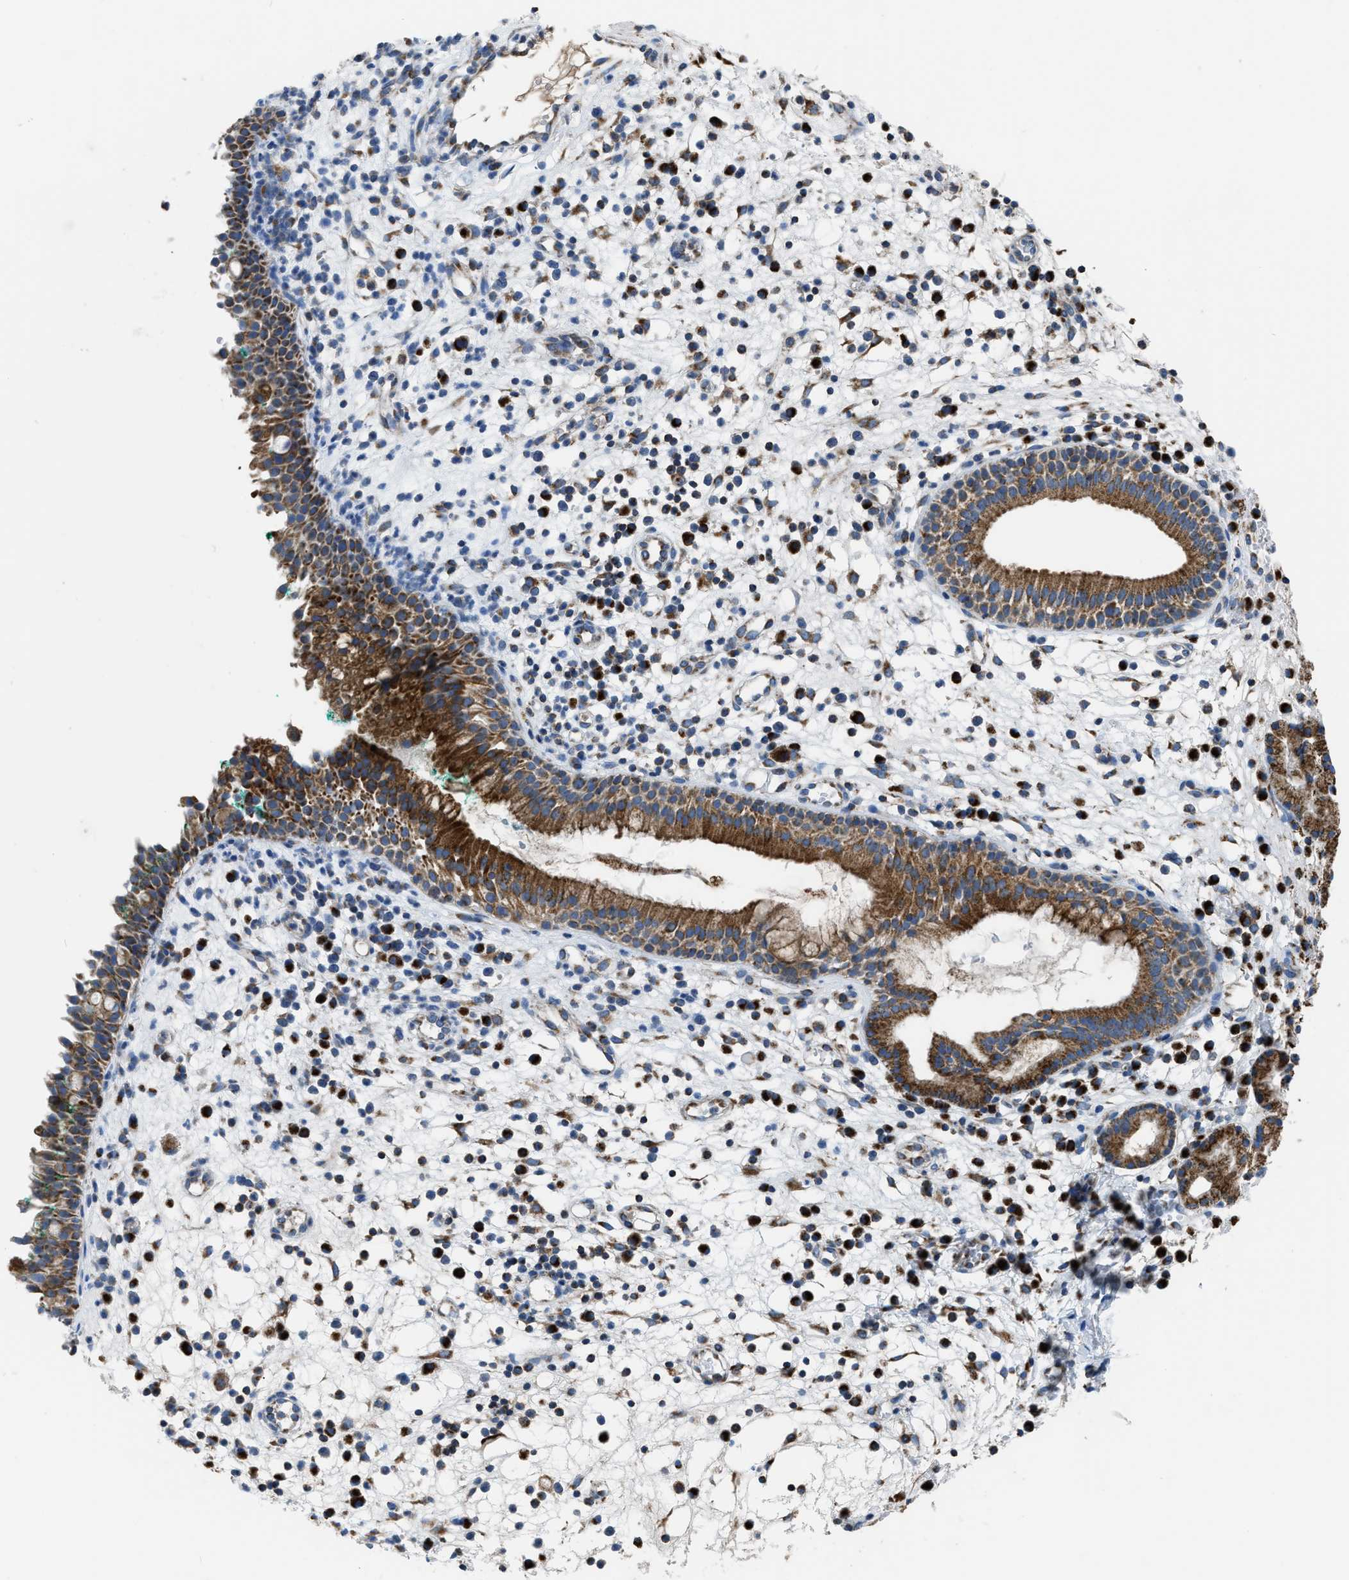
{"staining": {"intensity": "strong", "quantity": ">75%", "location": "cytoplasmic/membranous"}, "tissue": "nasopharynx", "cell_type": "Respiratory epithelial cells", "image_type": "normal", "snomed": [{"axis": "morphology", "description": "Normal tissue, NOS"}, {"axis": "morphology", "description": "Basal cell carcinoma"}, {"axis": "topography", "description": "Cartilage tissue"}, {"axis": "topography", "description": "Nasopharynx"}, {"axis": "topography", "description": "Oral tissue"}], "caption": "Normal nasopharynx demonstrates strong cytoplasmic/membranous positivity in approximately >75% of respiratory epithelial cells.", "gene": "ETFB", "patient": {"sex": "female", "age": 77}}